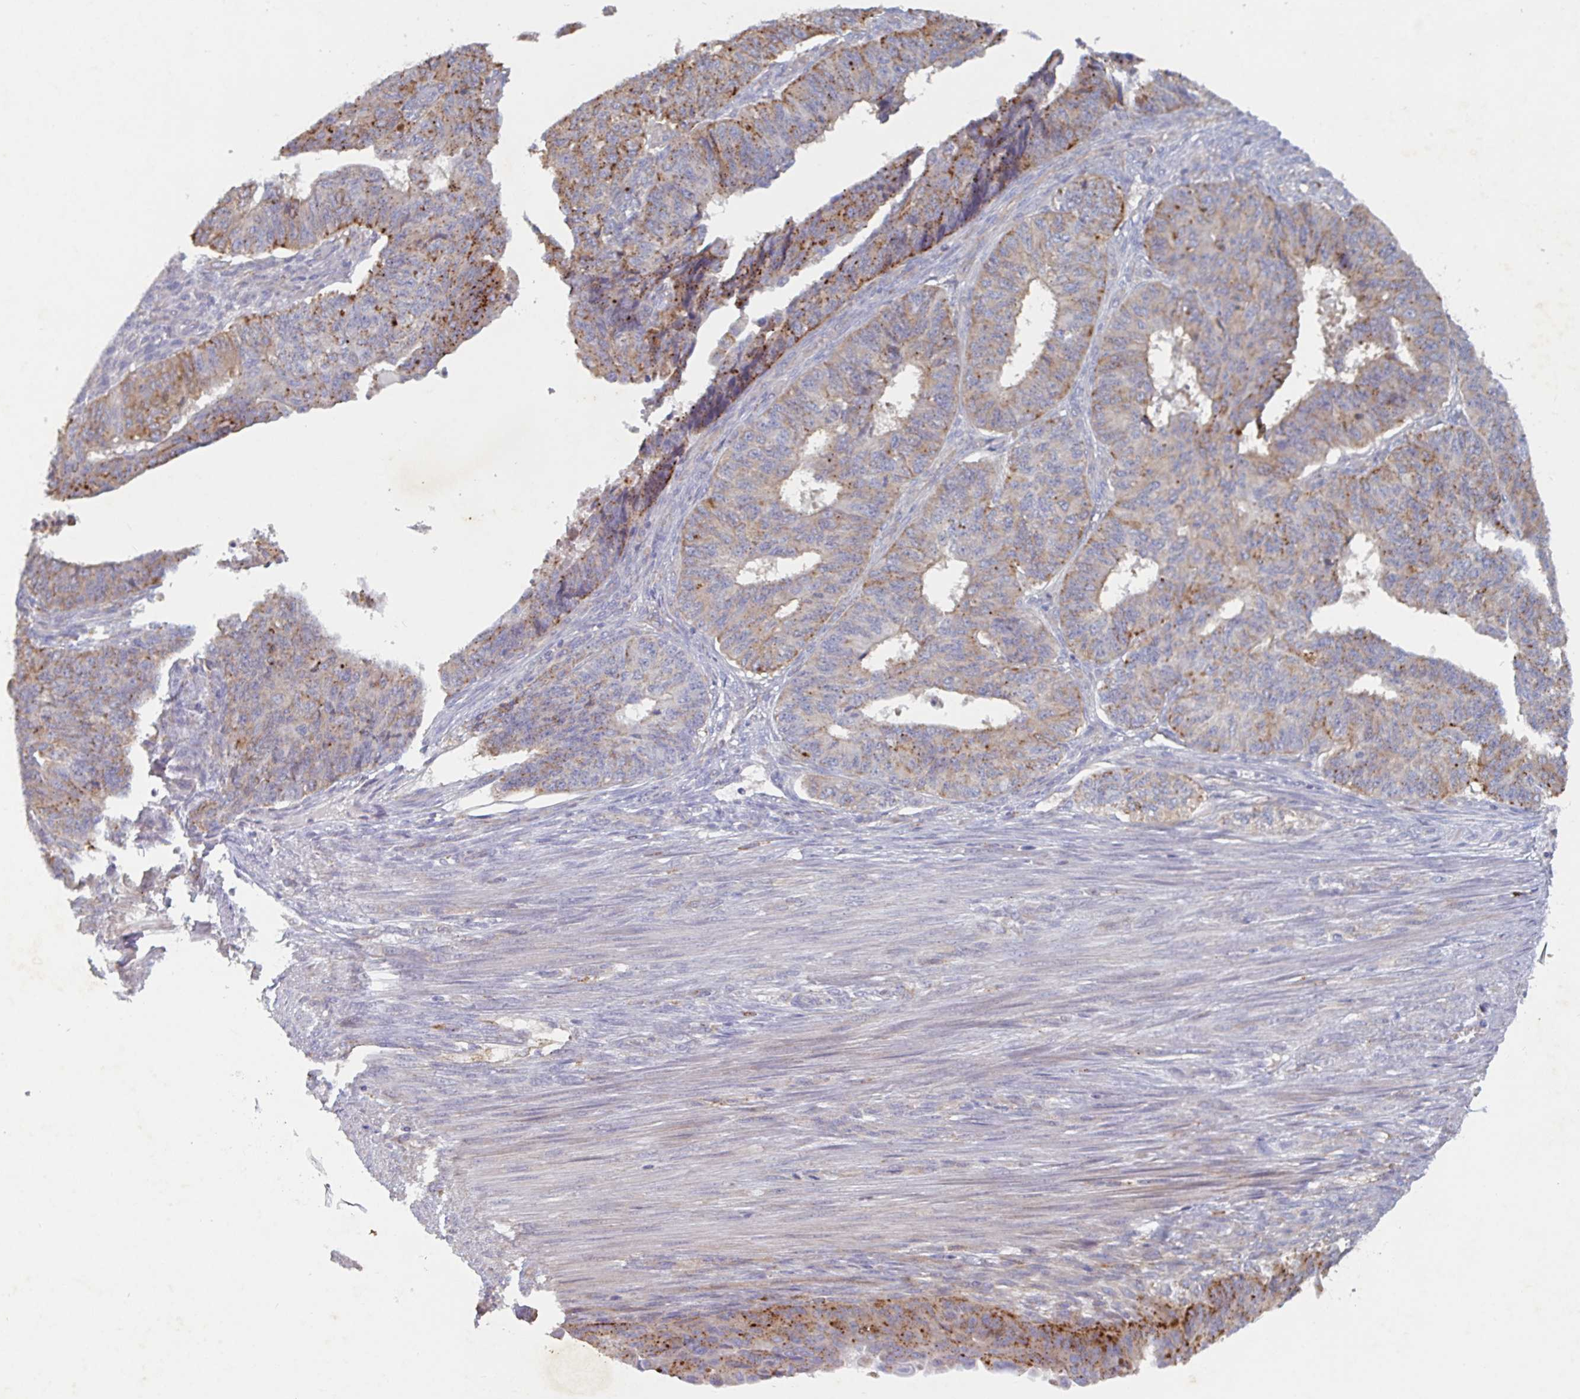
{"staining": {"intensity": "moderate", "quantity": ">75%", "location": "cytoplasmic/membranous"}, "tissue": "endometrial cancer", "cell_type": "Tumor cells", "image_type": "cancer", "snomed": [{"axis": "morphology", "description": "Adenocarcinoma, NOS"}, {"axis": "topography", "description": "Endometrium"}], "caption": "High-power microscopy captured an immunohistochemistry (IHC) histopathology image of adenocarcinoma (endometrial), revealing moderate cytoplasmic/membranous positivity in approximately >75% of tumor cells. The staining was performed using DAB, with brown indicating positive protein expression. Nuclei are stained blue with hematoxylin.", "gene": "MANBA", "patient": {"sex": "female", "age": 32}}